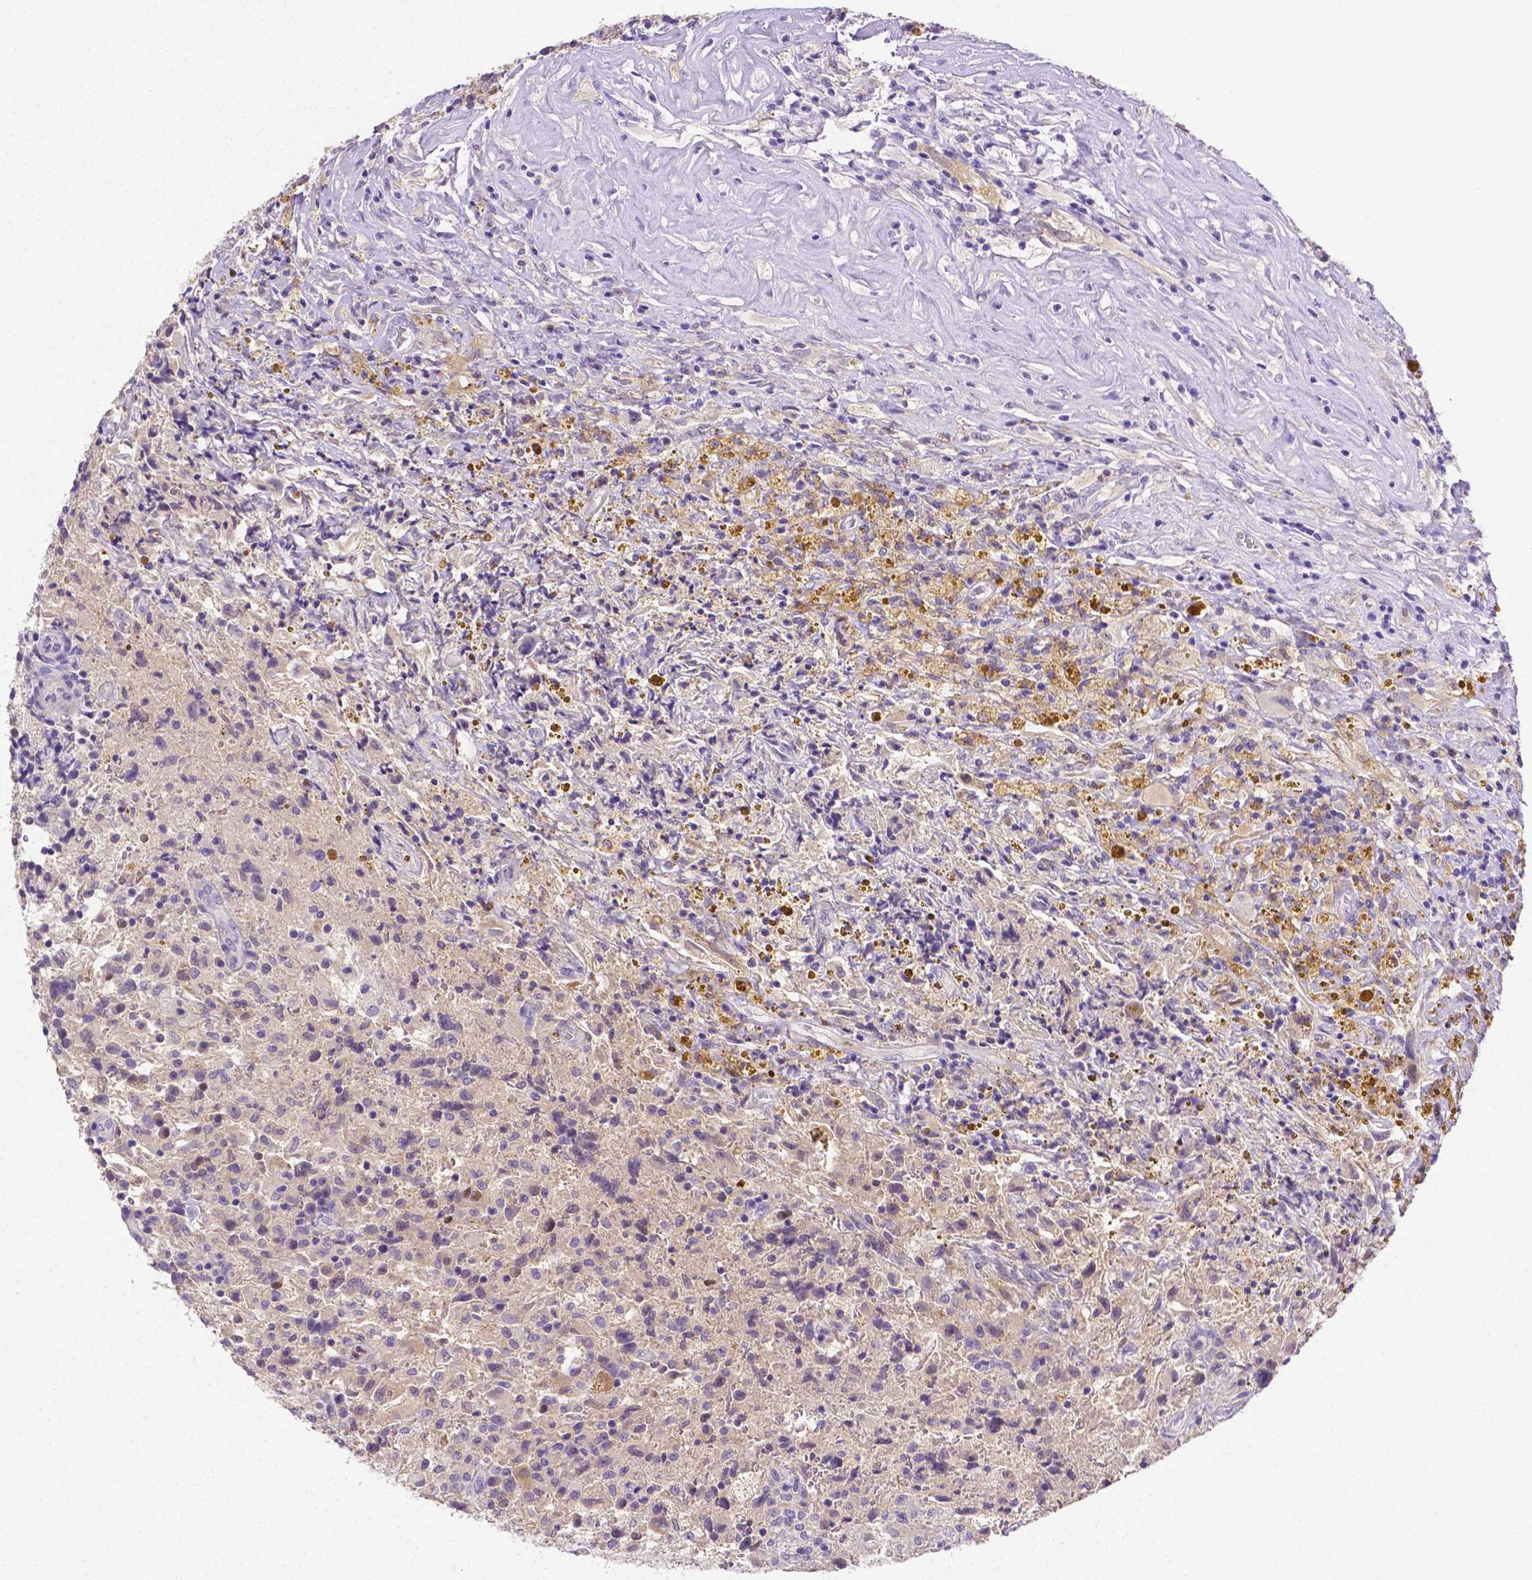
{"staining": {"intensity": "negative", "quantity": "none", "location": "none"}, "tissue": "glioma", "cell_type": "Tumor cells", "image_type": "cancer", "snomed": [{"axis": "morphology", "description": "Glioma, malignant, High grade"}, {"axis": "topography", "description": "Brain"}], "caption": "This is a micrograph of IHC staining of glioma, which shows no expression in tumor cells. The staining is performed using DAB brown chromogen with nuclei counter-stained in using hematoxylin.", "gene": "NXPH2", "patient": {"sex": "male", "age": 68}}